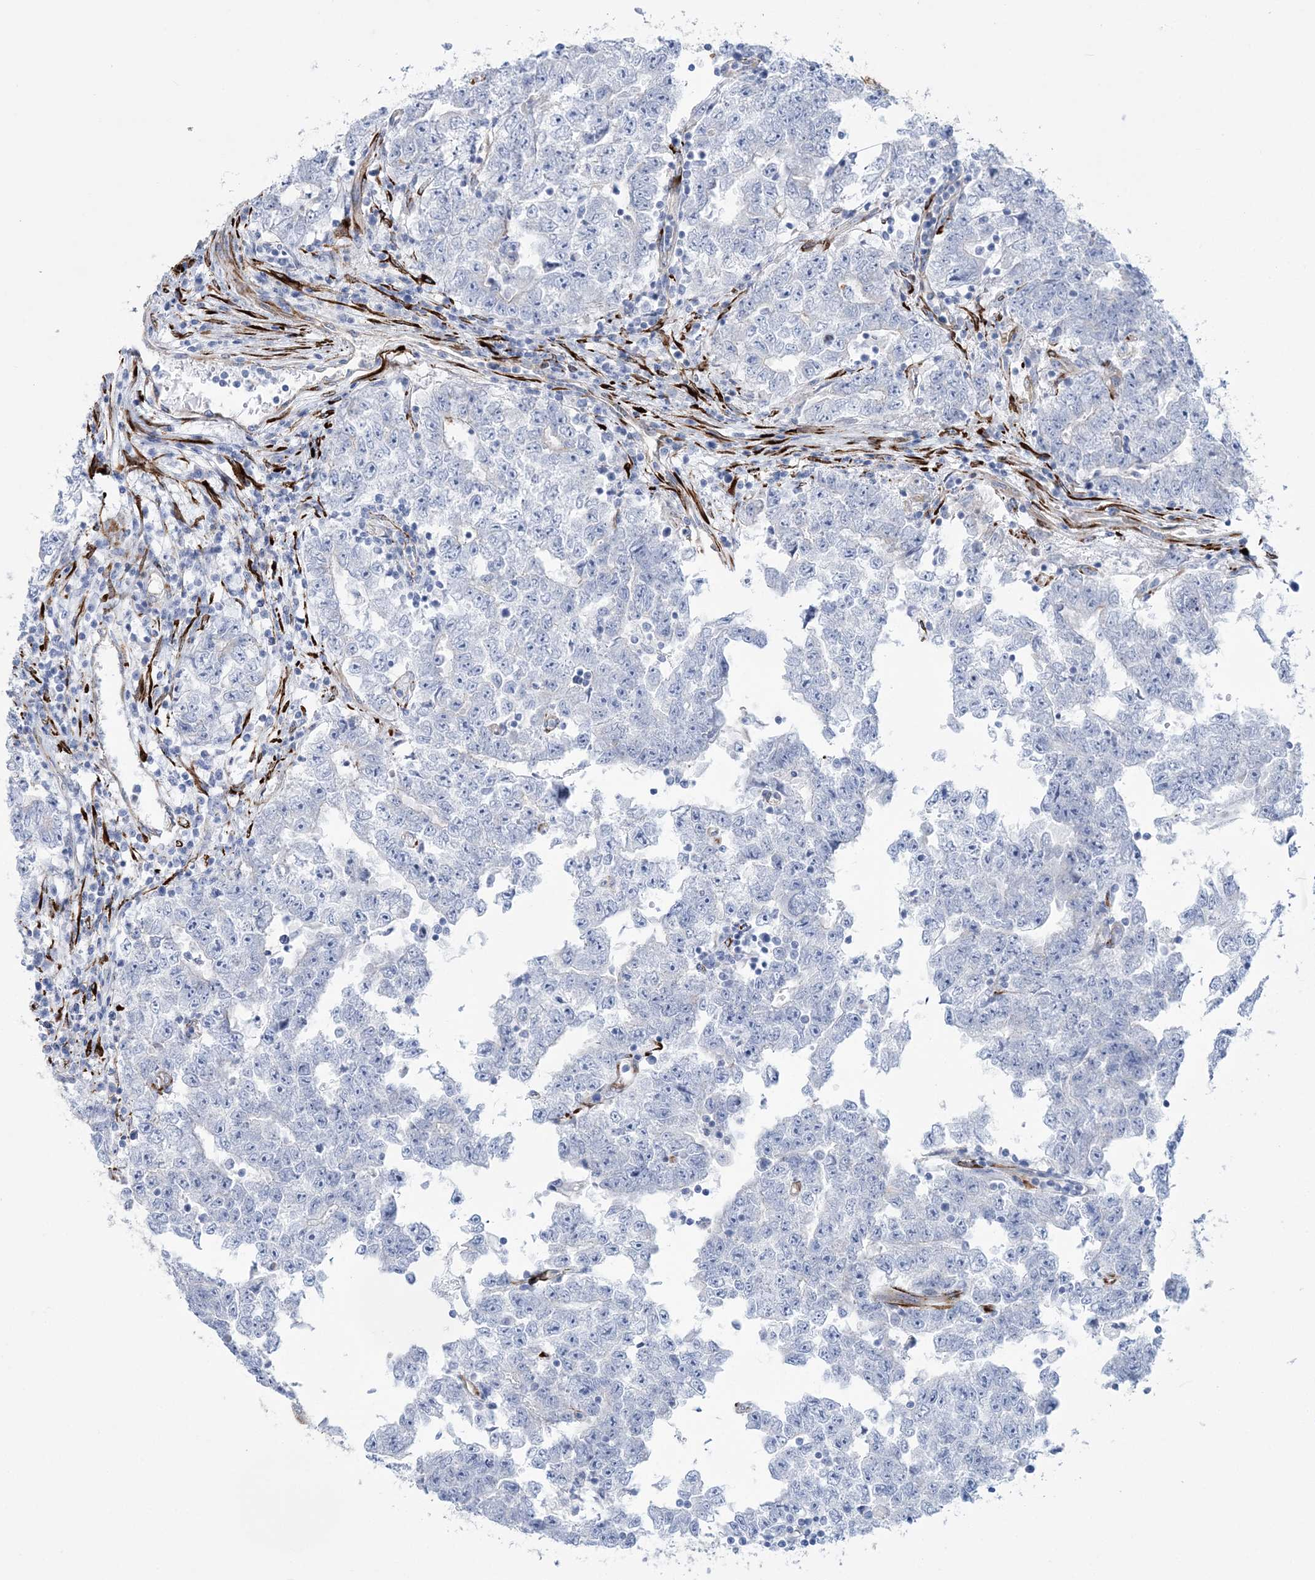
{"staining": {"intensity": "negative", "quantity": "none", "location": "none"}, "tissue": "testis cancer", "cell_type": "Tumor cells", "image_type": "cancer", "snomed": [{"axis": "morphology", "description": "Carcinoma, Embryonal, NOS"}, {"axis": "topography", "description": "Testis"}], "caption": "Immunohistochemical staining of embryonal carcinoma (testis) exhibits no significant expression in tumor cells.", "gene": "RAB11FIP5", "patient": {"sex": "male", "age": 25}}